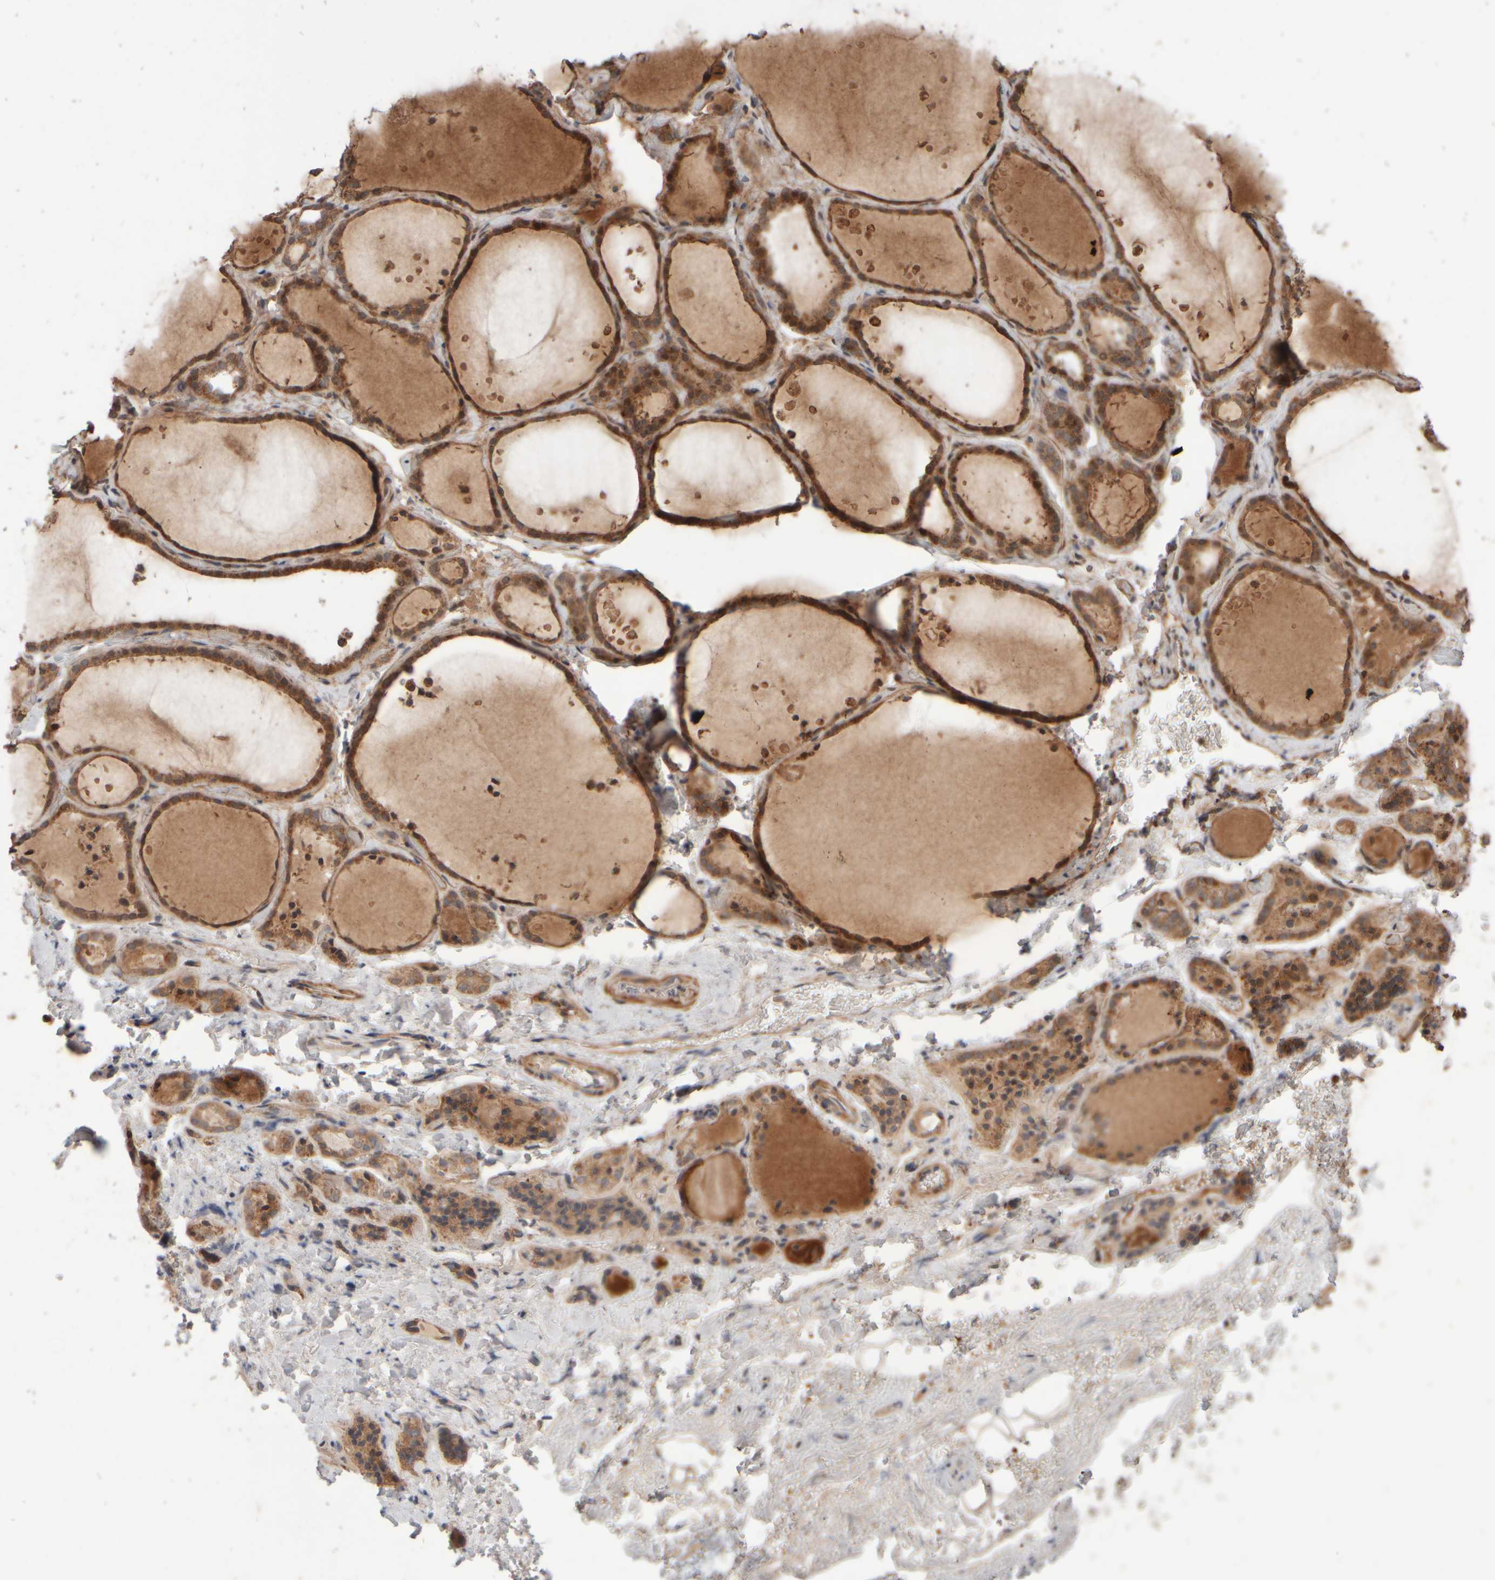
{"staining": {"intensity": "moderate", "quantity": ">75%", "location": "cytoplasmic/membranous"}, "tissue": "thyroid gland", "cell_type": "Glandular cells", "image_type": "normal", "snomed": [{"axis": "morphology", "description": "Normal tissue, NOS"}, {"axis": "topography", "description": "Thyroid gland"}], "caption": "Benign thyroid gland exhibits moderate cytoplasmic/membranous expression in approximately >75% of glandular cells, visualized by immunohistochemistry.", "gene": "ABHD11", "patient": {"sex": "female", "age": 44}}